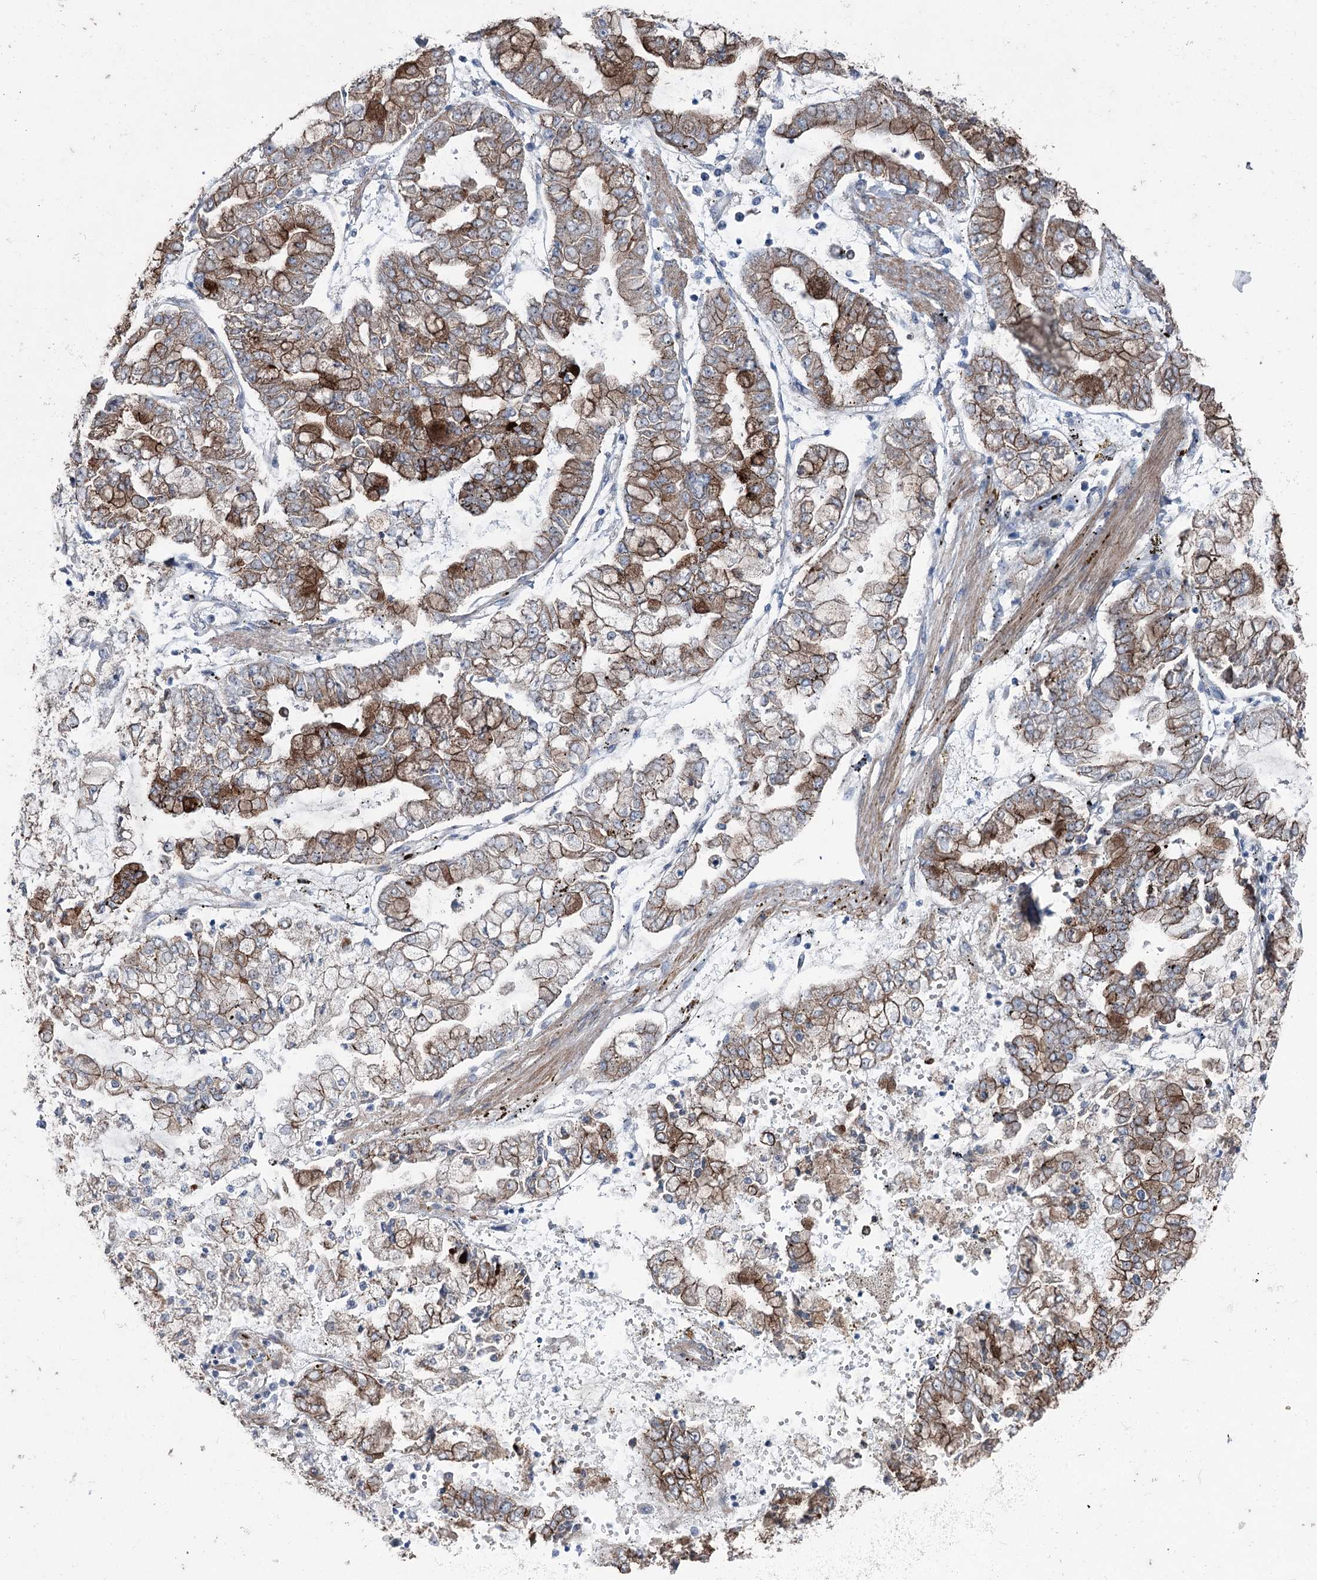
{"staining": {"intensity": "strong", "quantity": ">75%", "location": "cytoplasmic/membranous"}, "tissue": "stomach cancer", "cell_type": "Tumor cells", "image_type": "cancer", "snomed": [{"axis": "morphology", "description": "Adenocarcinoma, NOS"}, {"axis": "topography", "description": "Stomach"}], "caption": "About >75% of tumor cells in adenocarcinoma (stomach) display strong cytoplasmic/membranous protein expression as visualized by brown immunohistochemical staining.", "gene": "FAM120B", "patient": {"sex": "male", "age": 76}}